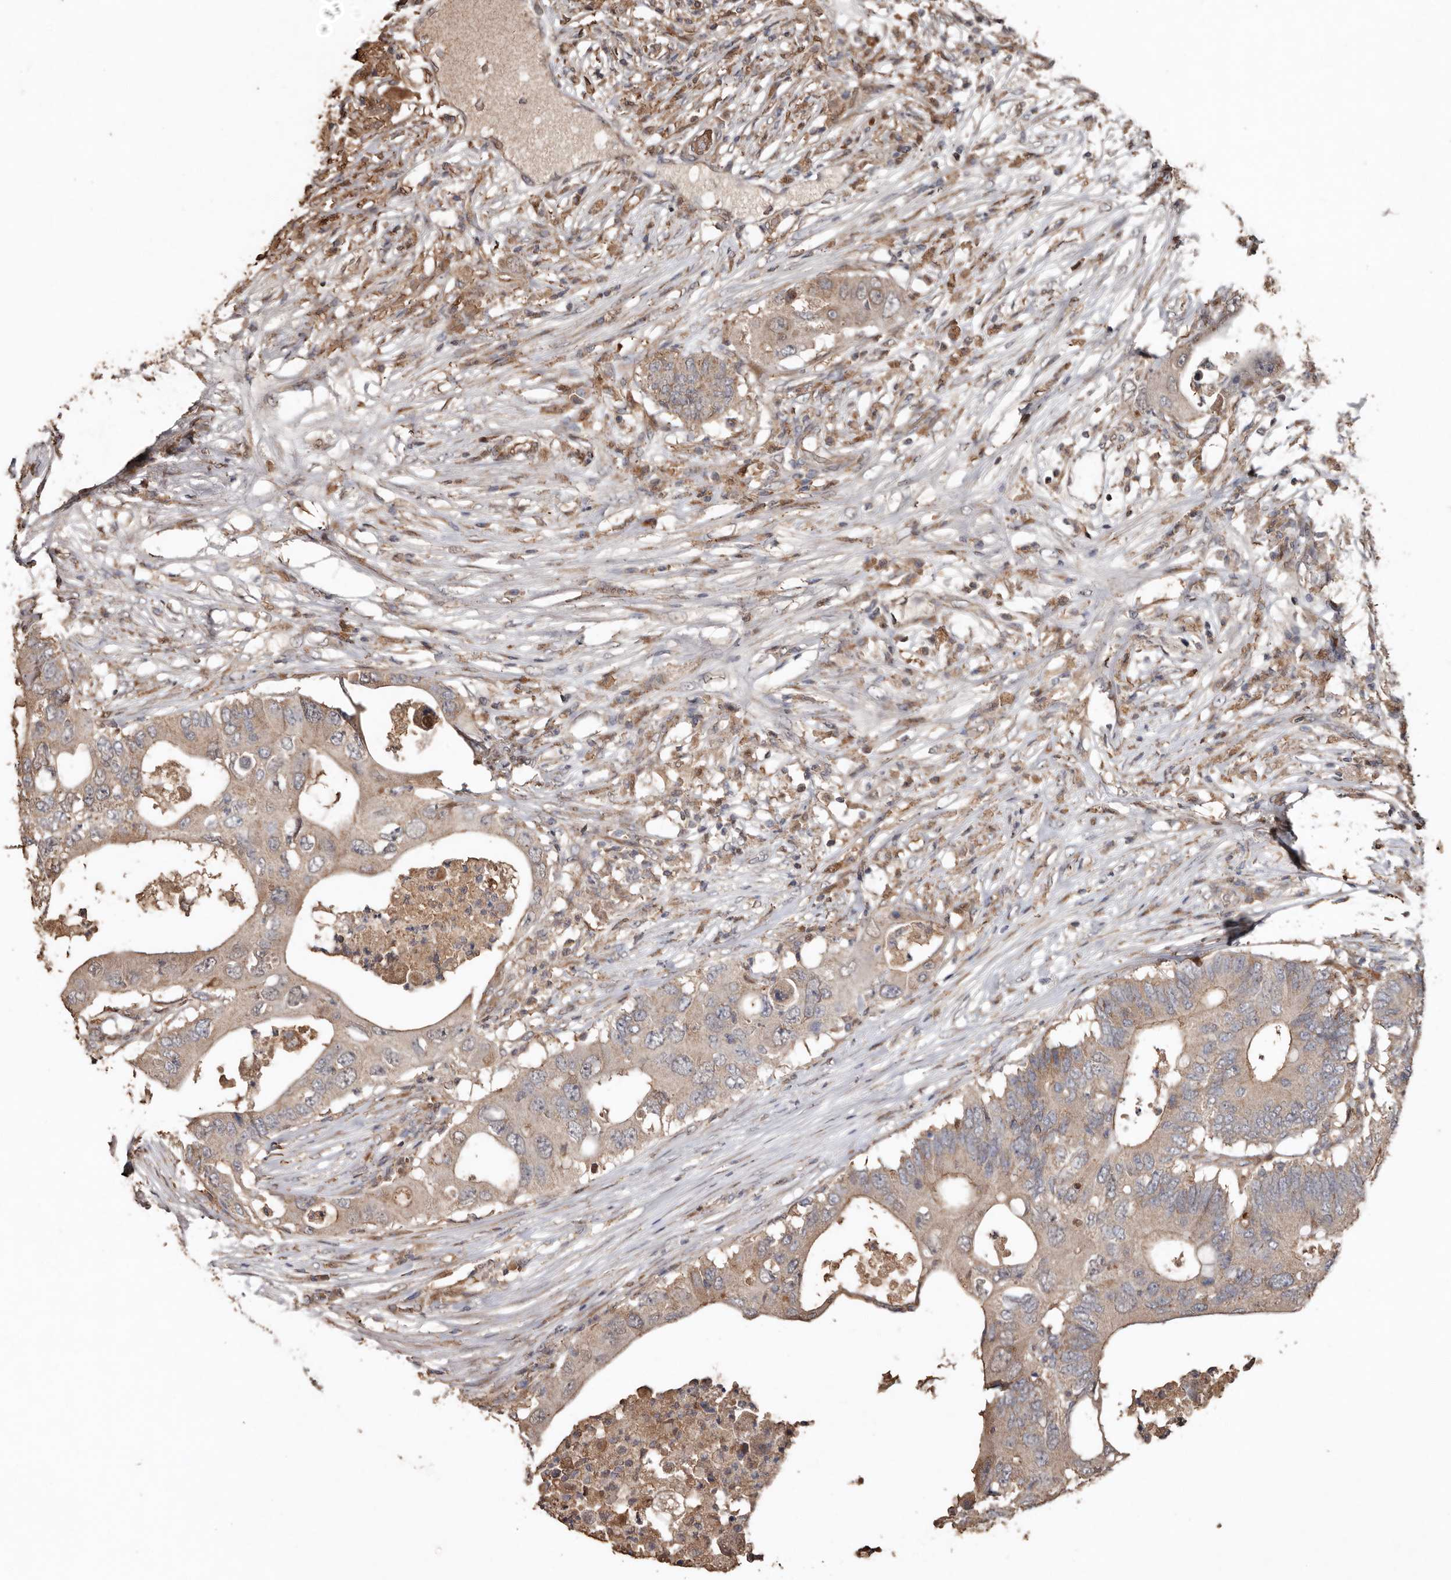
{"staining": {"intensity": "weak", "quantity": ">75%", "location": "cytoplasmic/membranous"}, "tissue": "colorectal cancer", "cell_type": "Tumor cells", "image_type": "cancer", "snomed": [{"axis": "morphology", "description": "Adenocarcinoma, NOS"}, {"axis": "topography", "description": "Colon"}], "caption": "Tumor cells reveal weak cytoplasmic/membranous positivity in approximately >75% of cells in colorectal cancer.", "gene": "RANBP17", "patient": {"sex": "male", "age": 71}}